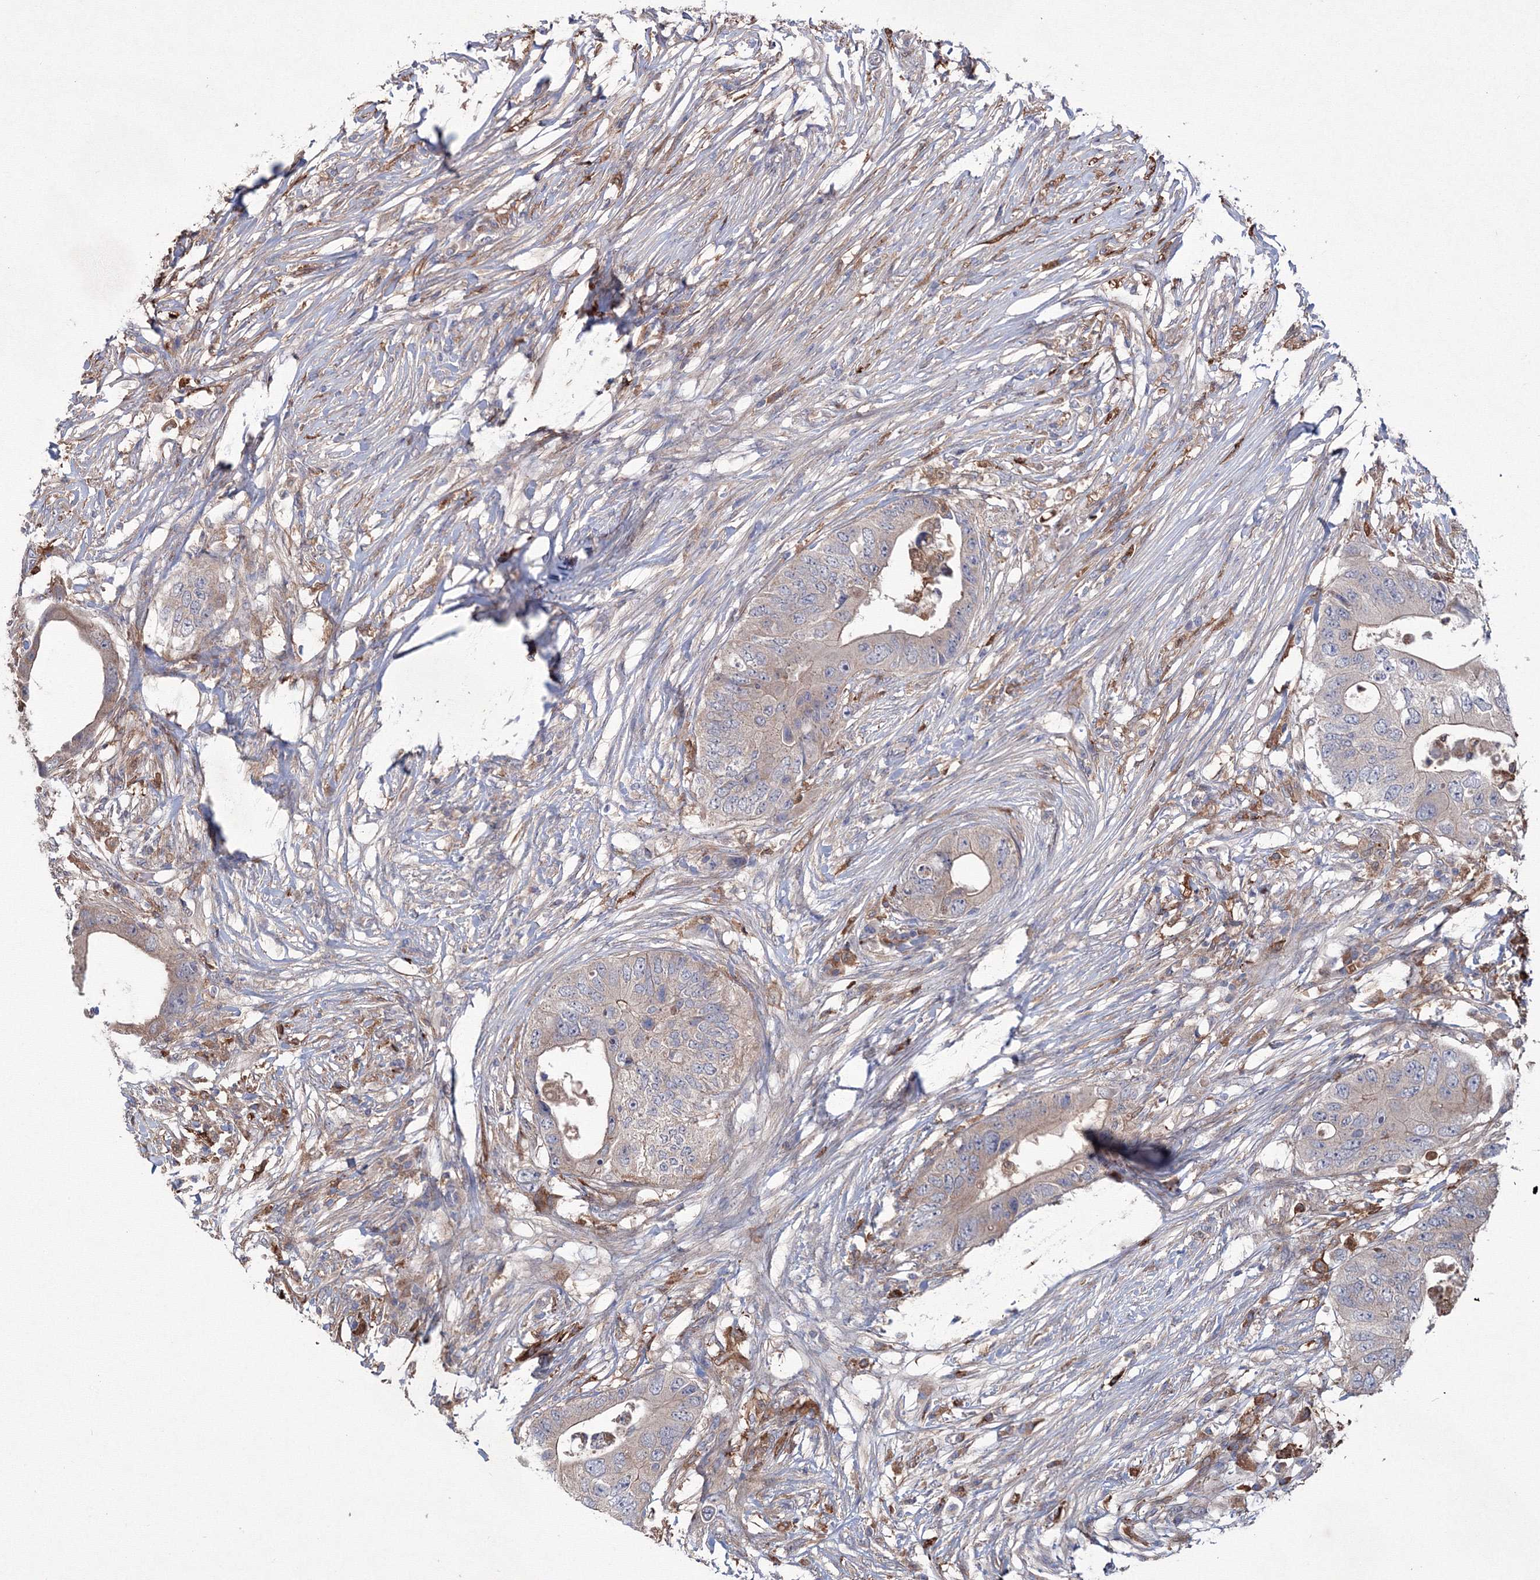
{"staining": {"intensity": "weak", "quantity": "<25%", "location": "cytoplasmic/membranous"}, "tissue": "colorectal cancer", "cell_type": "Tumor cells", "image_type": "cancer", "snomed": [{"axis": "morphology", "description": "Adenocarcinoma, NOS"}, {"axis": "topography", "description": "Colon"}], "caption": "There is no significant positivity in tumor cells of colorectal cancer (adenocarcinoma).", "gene": "RANBP3L", "patient": {"sex": "male", "age": 71}}